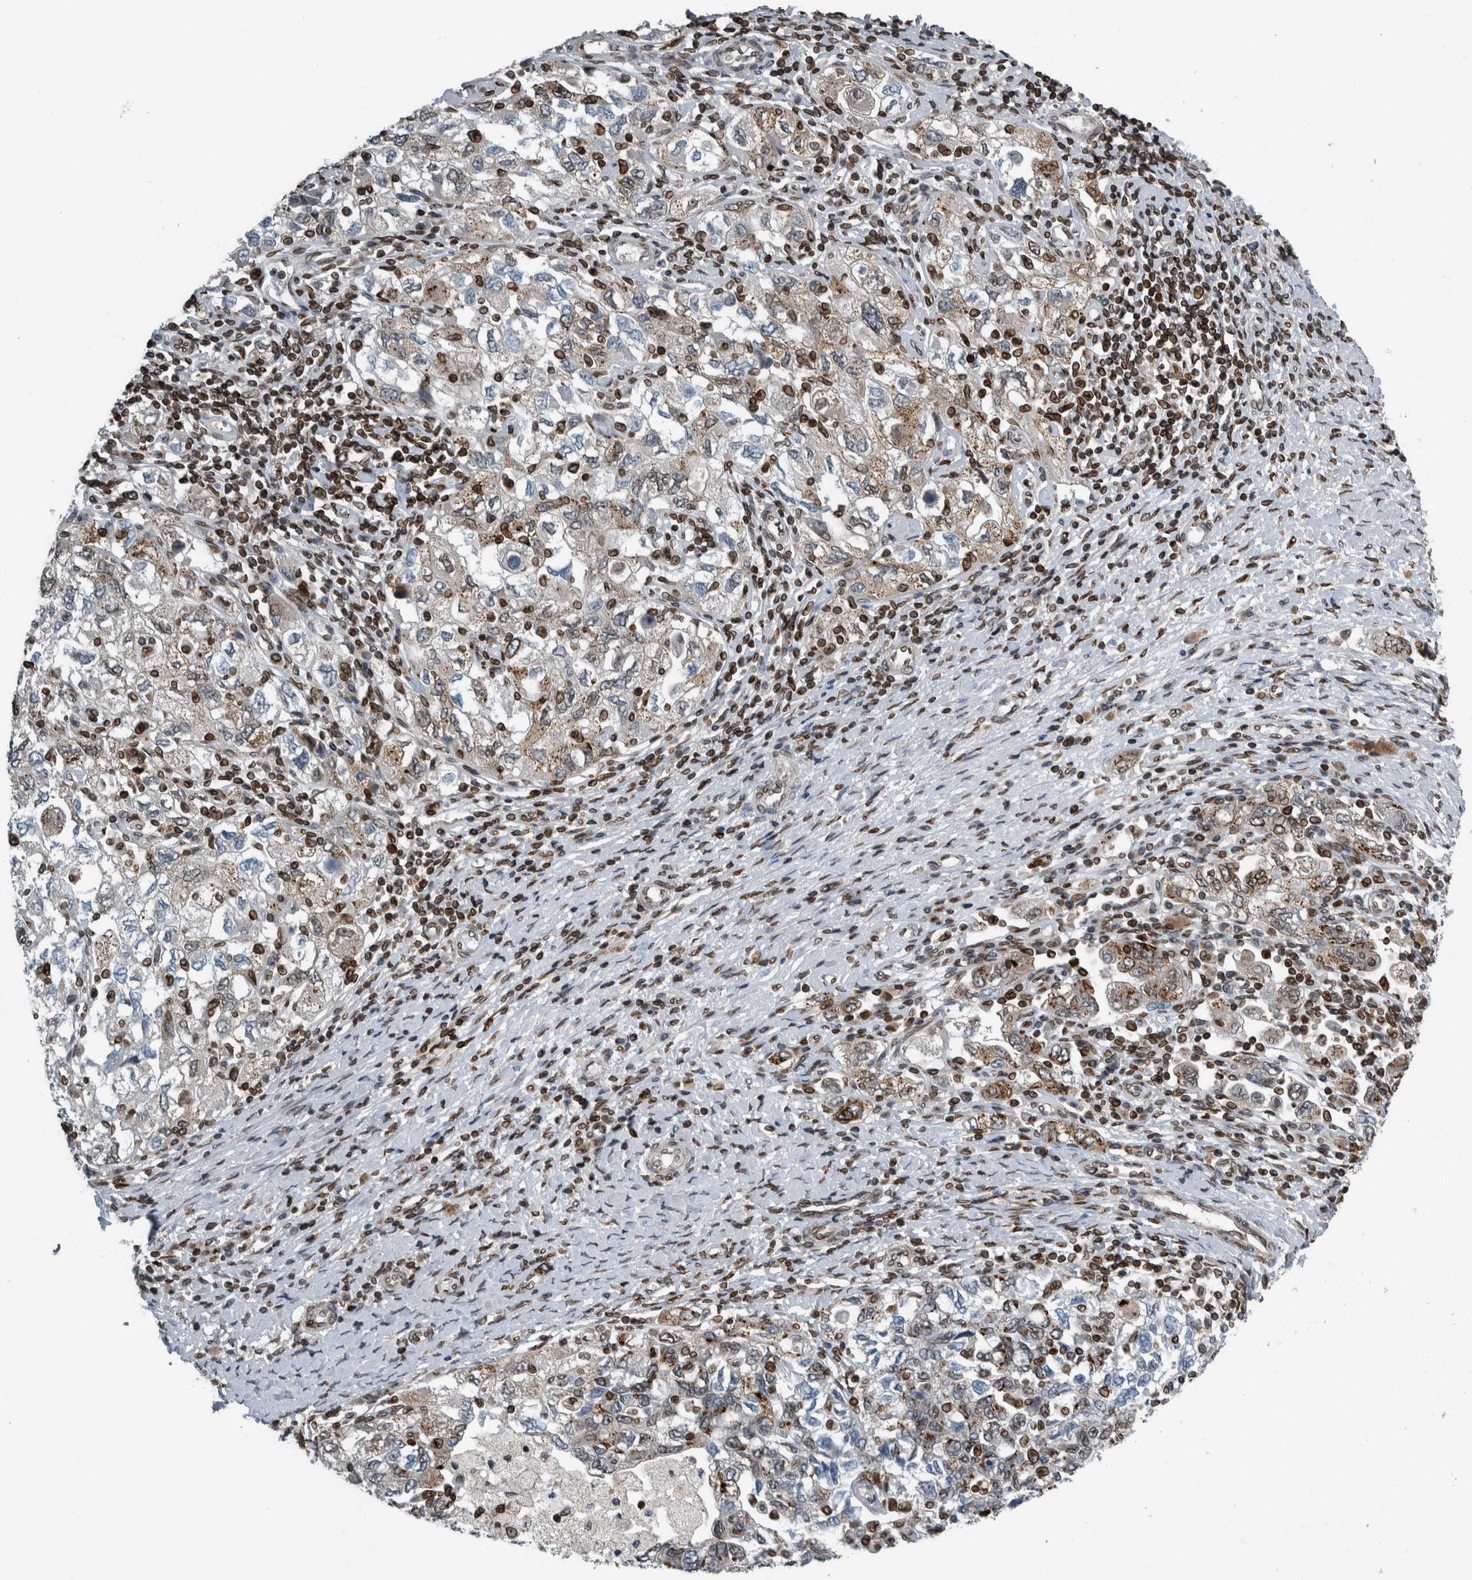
{"staining": {"intensity": "negative", "quantity": "none", "location": "none"}, "tissue": "ovarian cancer", "cell_type": "Tumor cells", "image_type": "cancer", "snomed": [{"axis": "morphology", "description": "Carcinoma, NOS"}, {"axis": "morphology", "description": "Cystadenocarcinoma, serous, NOS"}, {"axis": "topography", "description": "Ovary"}], "caption": "Immunohistochemistry (IHC) photomicrograph of ovarian carcinoma stained for a protein (brown), which exhibits no staining in tumor cells.", "gene": "FAM135B", "patient": {"sex": "female", "age": 69}}